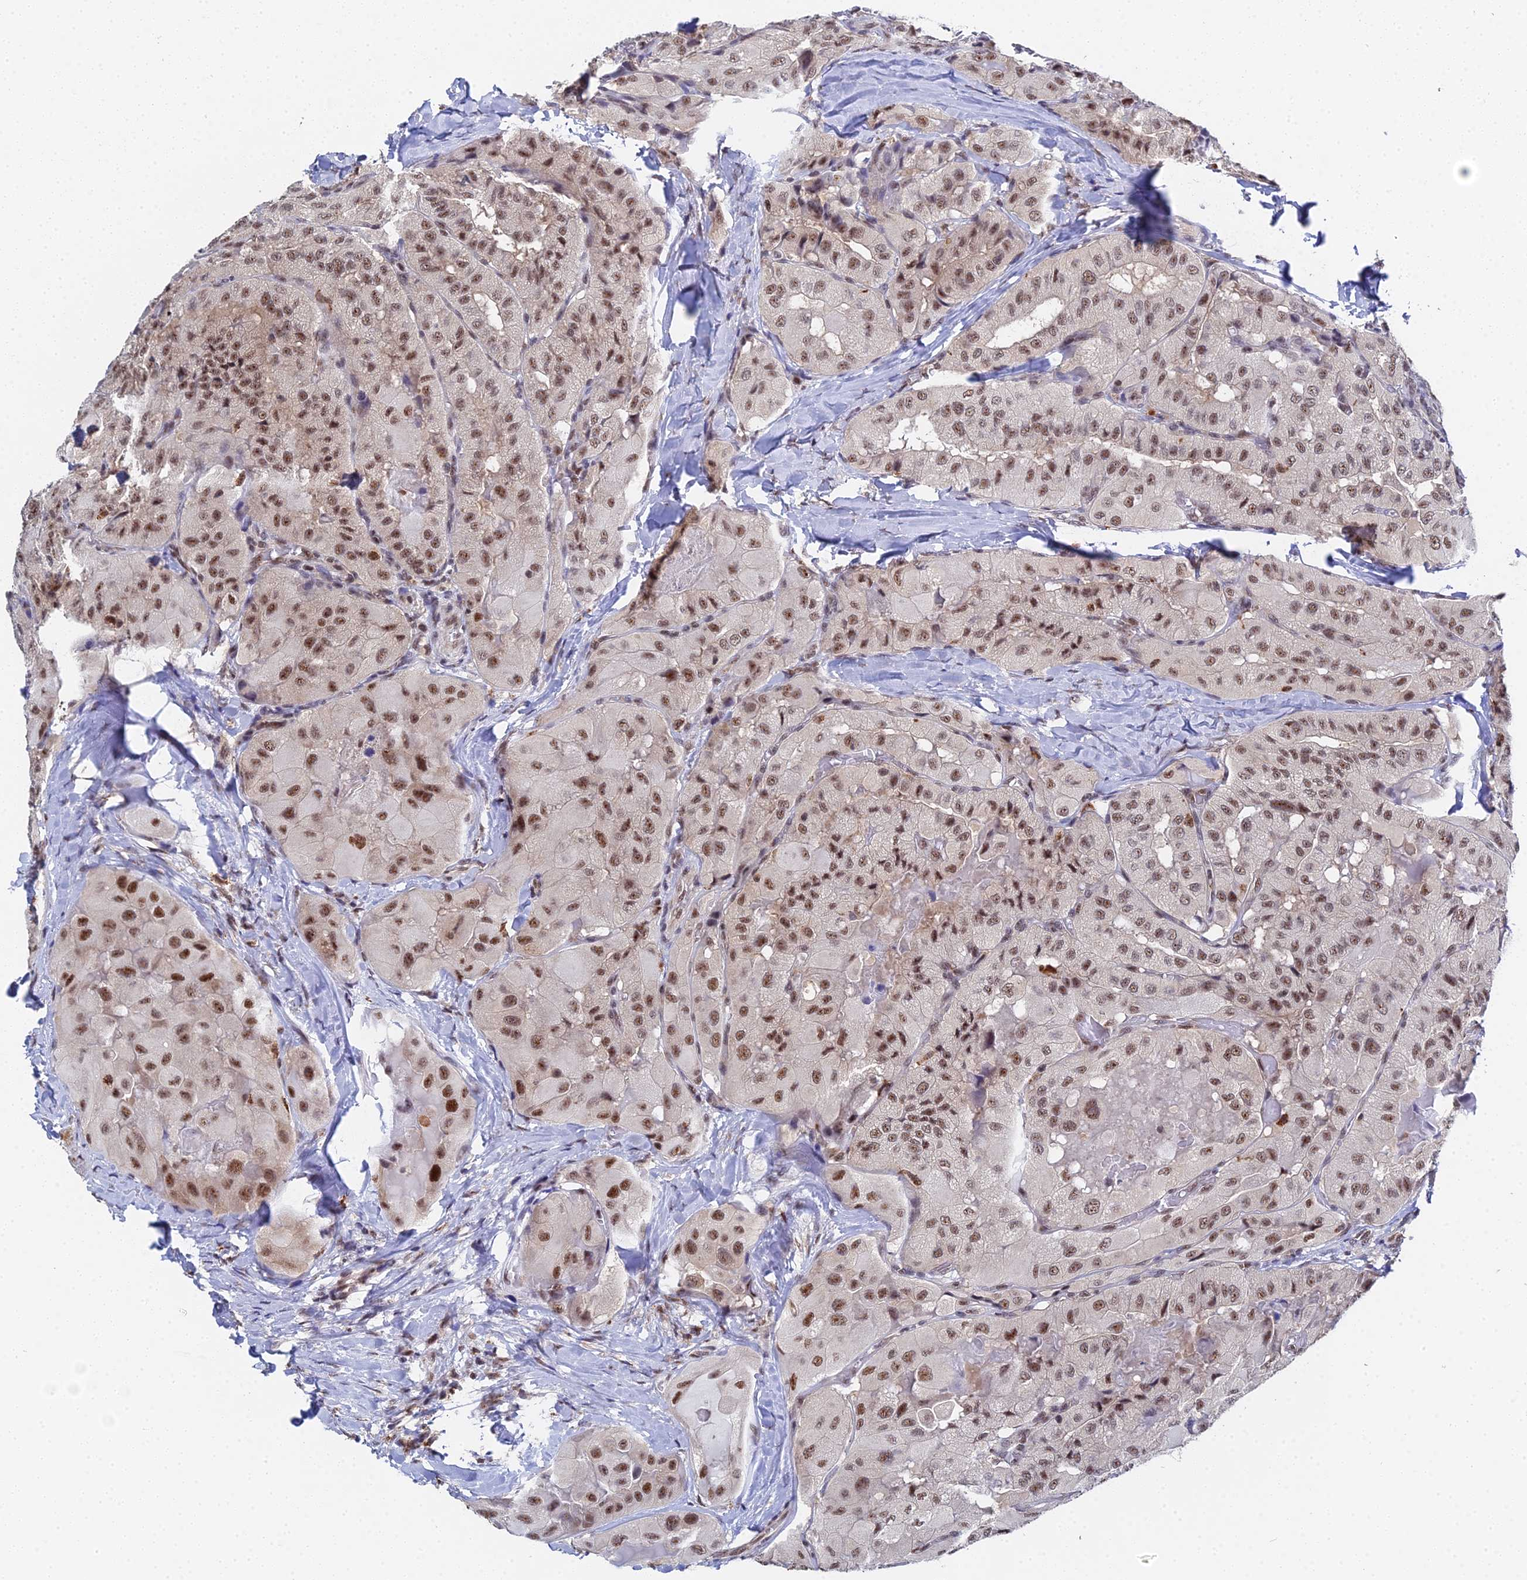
{"staining": {"intensity": "moderate", "quantity": ">75%", "location": "nuclear"}, "tissue": "thyroid cancer", "cell_type": "Tumor cells", "image_type": "cancer", "snomed": [{"axis": "morphology", "description": "Normal tissue, NOS"}, {"axis": "morphology", "description": "Papillary adenocarcinoma, NOS"}, {"axis": "topography", "description": "Thyroid gland"}], "caption": "The image reveals a brown stain indicating the presence of a protein in the nuclear of tumor cells in thyroid cancer (papillary adenocarcinoma). (DAB (3,3'-diaminobenzidine) = brown stain, brightfield microscopy at high magnification).", "gene": "MAGOHB", "patient": {"sex": "female", "age": 59}}